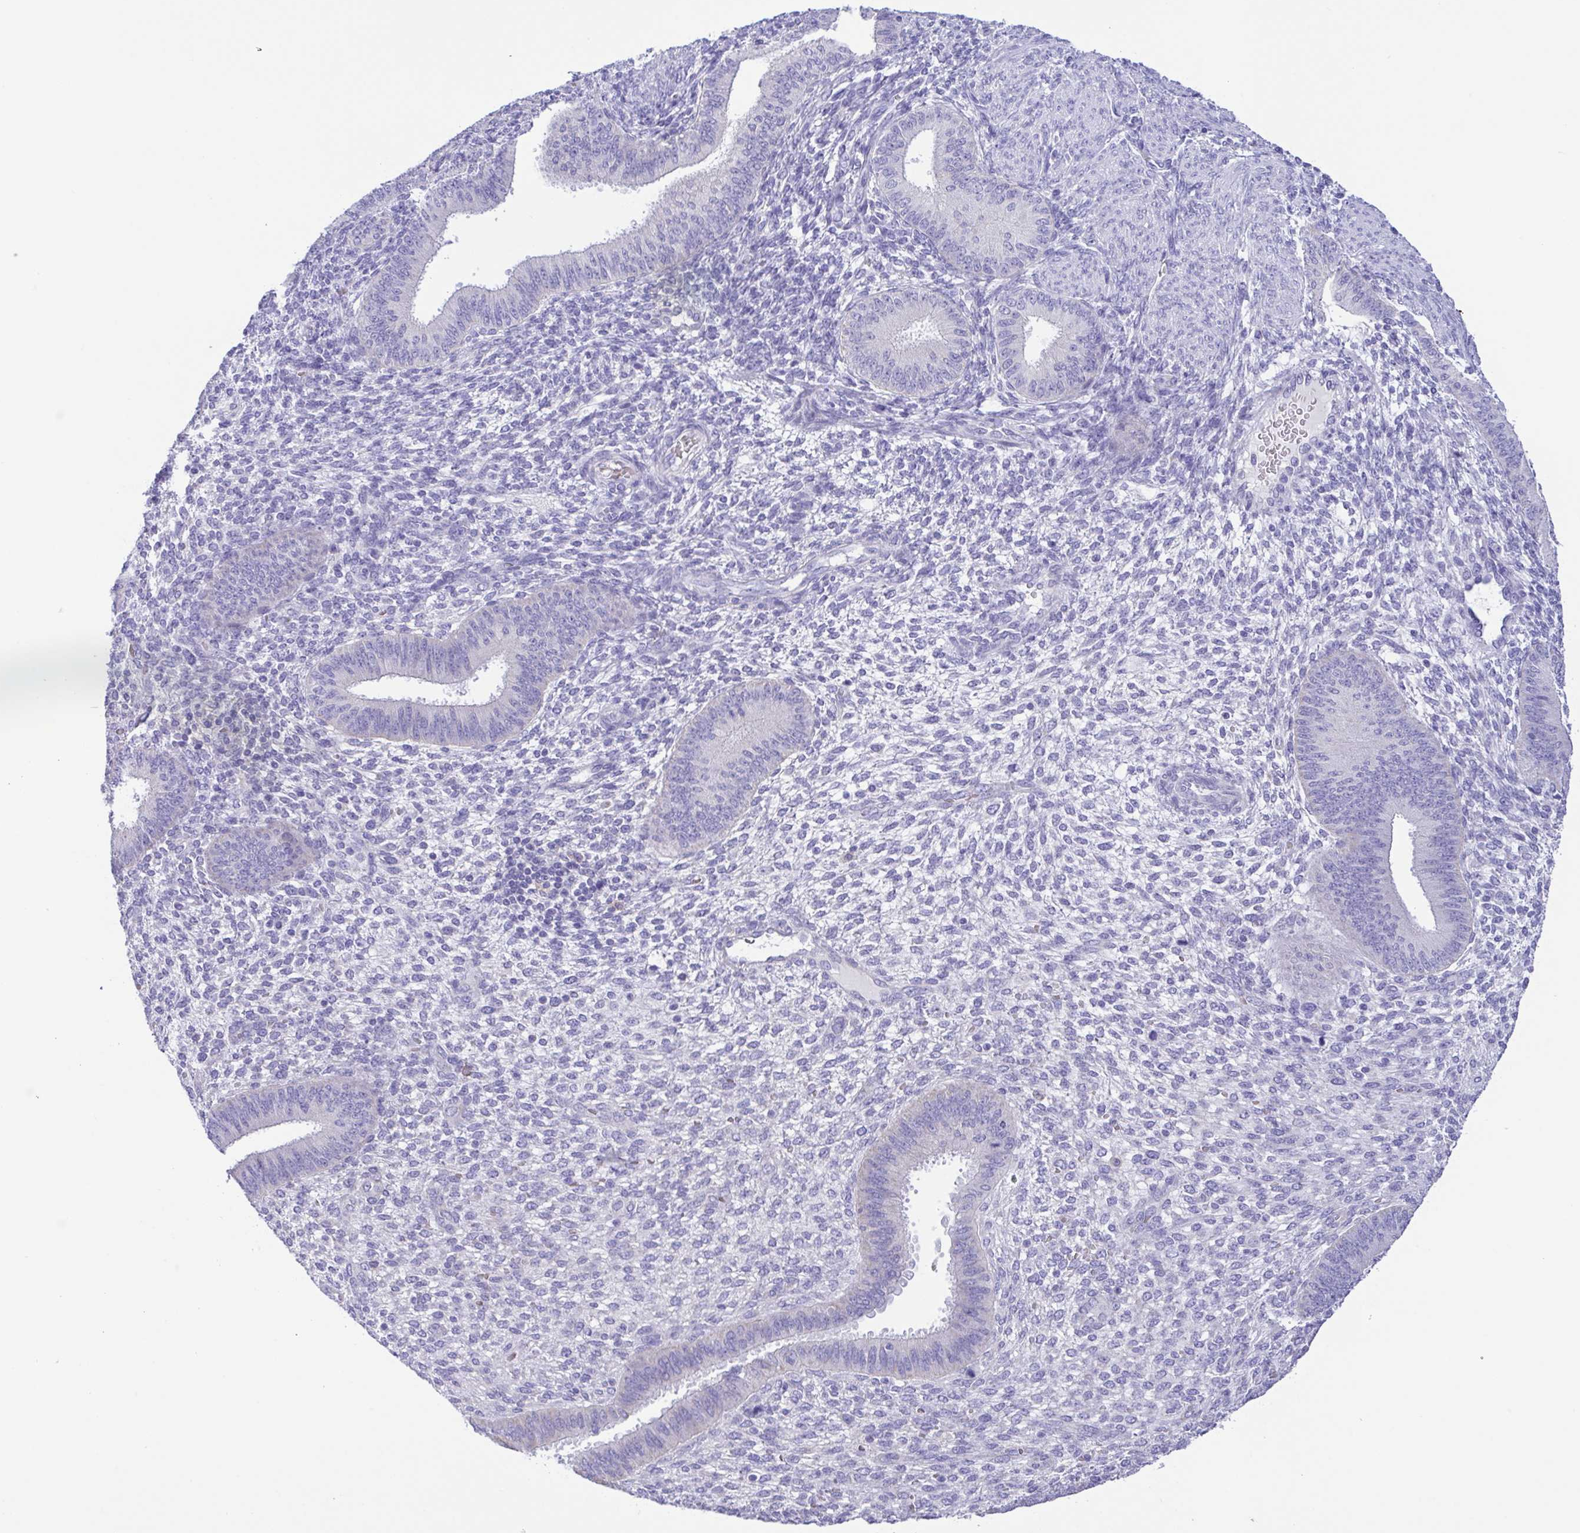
{"staining": {"intensity": "negative", "quantity": "none", "location": "none"}, "tissue": "endometrium", "cell_type": "Cells in endometrial stroma", "image_type": "normal", "snomed": [{"axis": "morphology", "description": "Normal tissue, NOS"}, {"axis": "topography", "description": "Endometrium"}], "caption": "Immunohistochemistry of benign human endometrium displays no positivity in cells in endometrial stroma.", "gene": "CD72", "patient": {"sex": "female", "age": 39}}